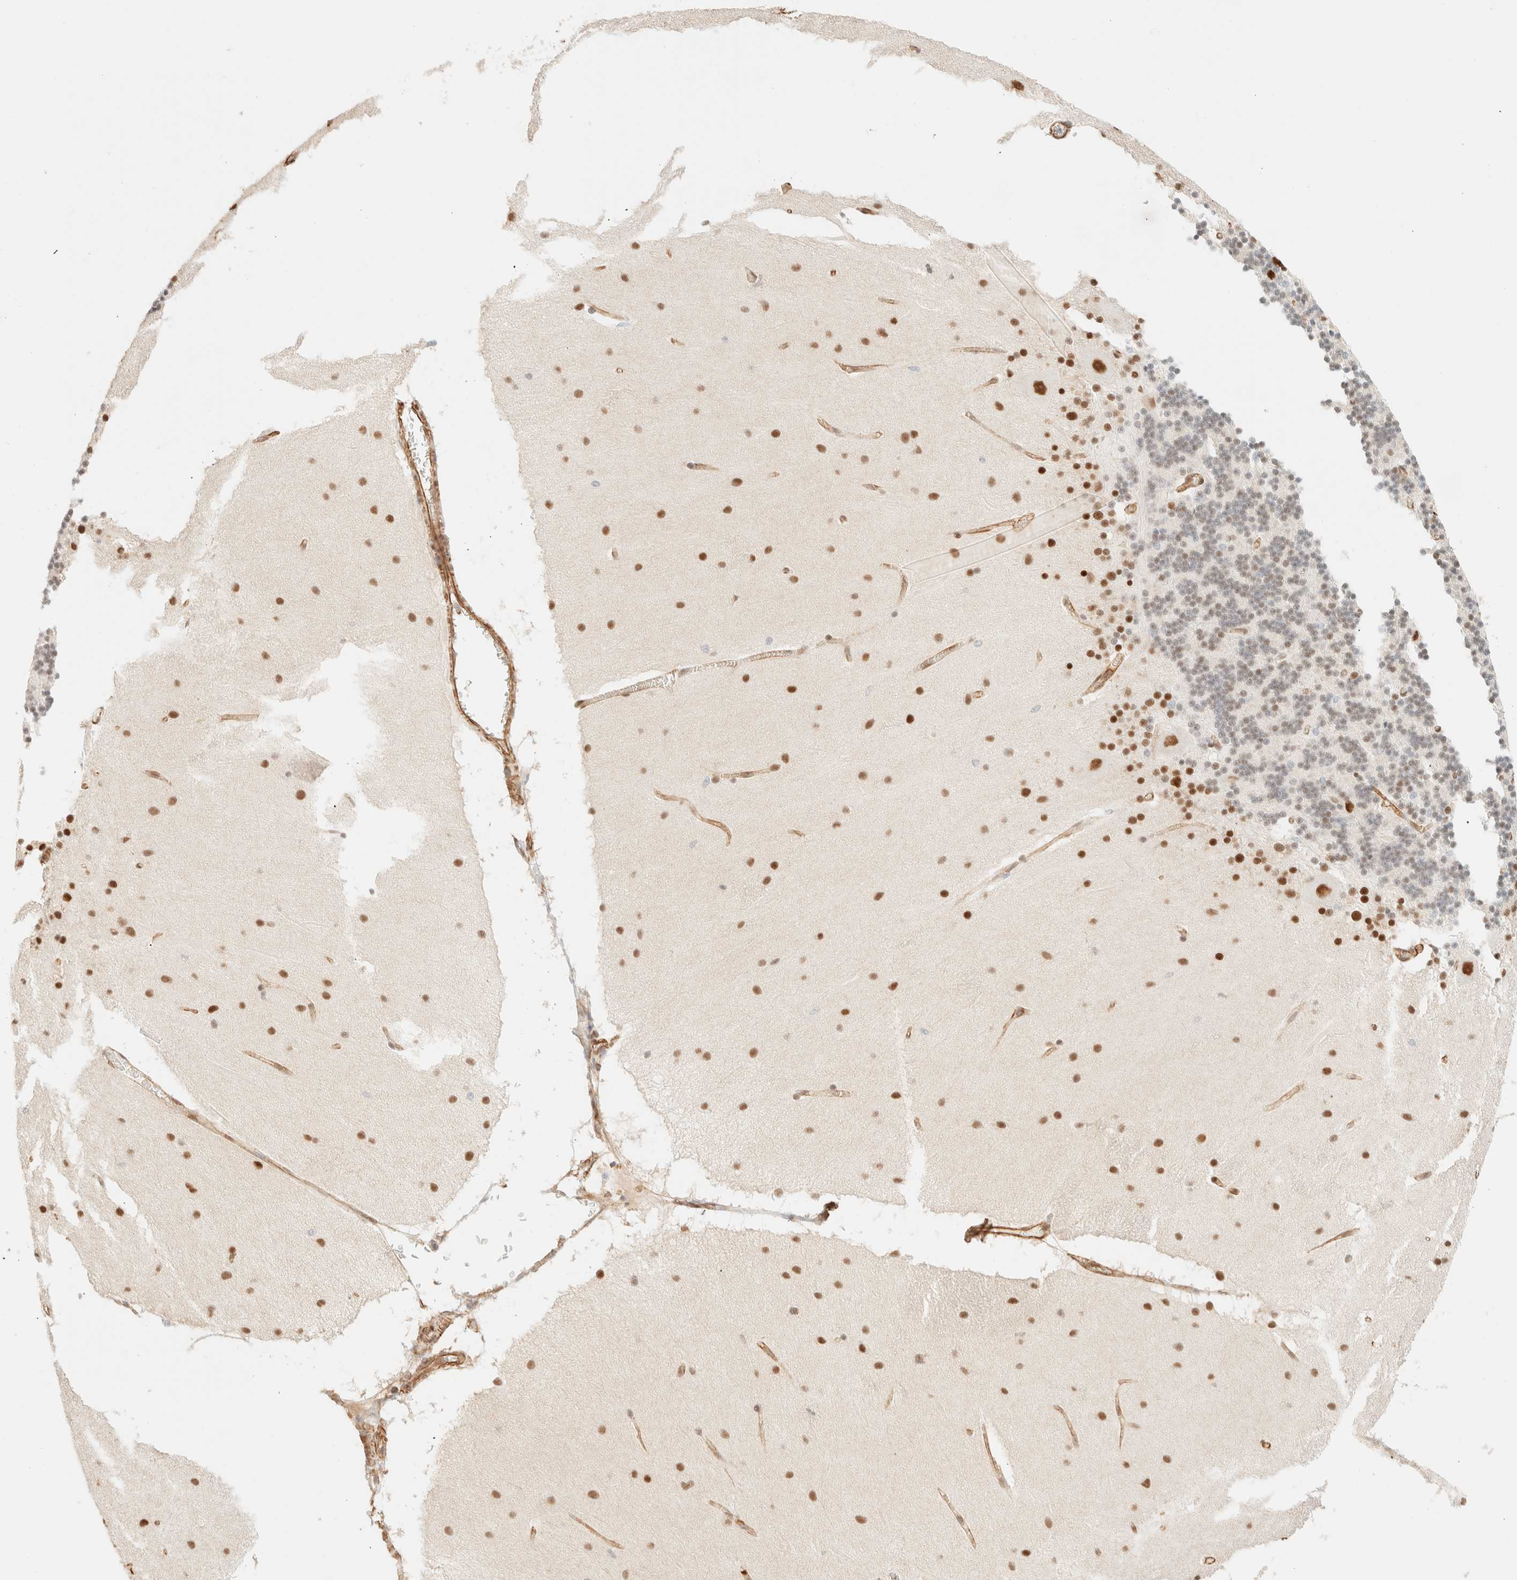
{"staining": {"intensity": "strong", "quantity": ">75%", "location": "nuclear"}, "tissue": "cerebellum", "cell_type": "Cells in granular layer", "image_type": "normal", "snomed": [{"axis": "morphology", "description": "Normal tissue, NOS"}, {"axis": "topography", "description": "Cerebellum"}], "caption": "Protein staining of benign cerebellum reveals strong nuclear expression in about >75% of cells in granular layer.", "gene": "ZSCAN18", "patient": {"sex": "female", "age": 54}}